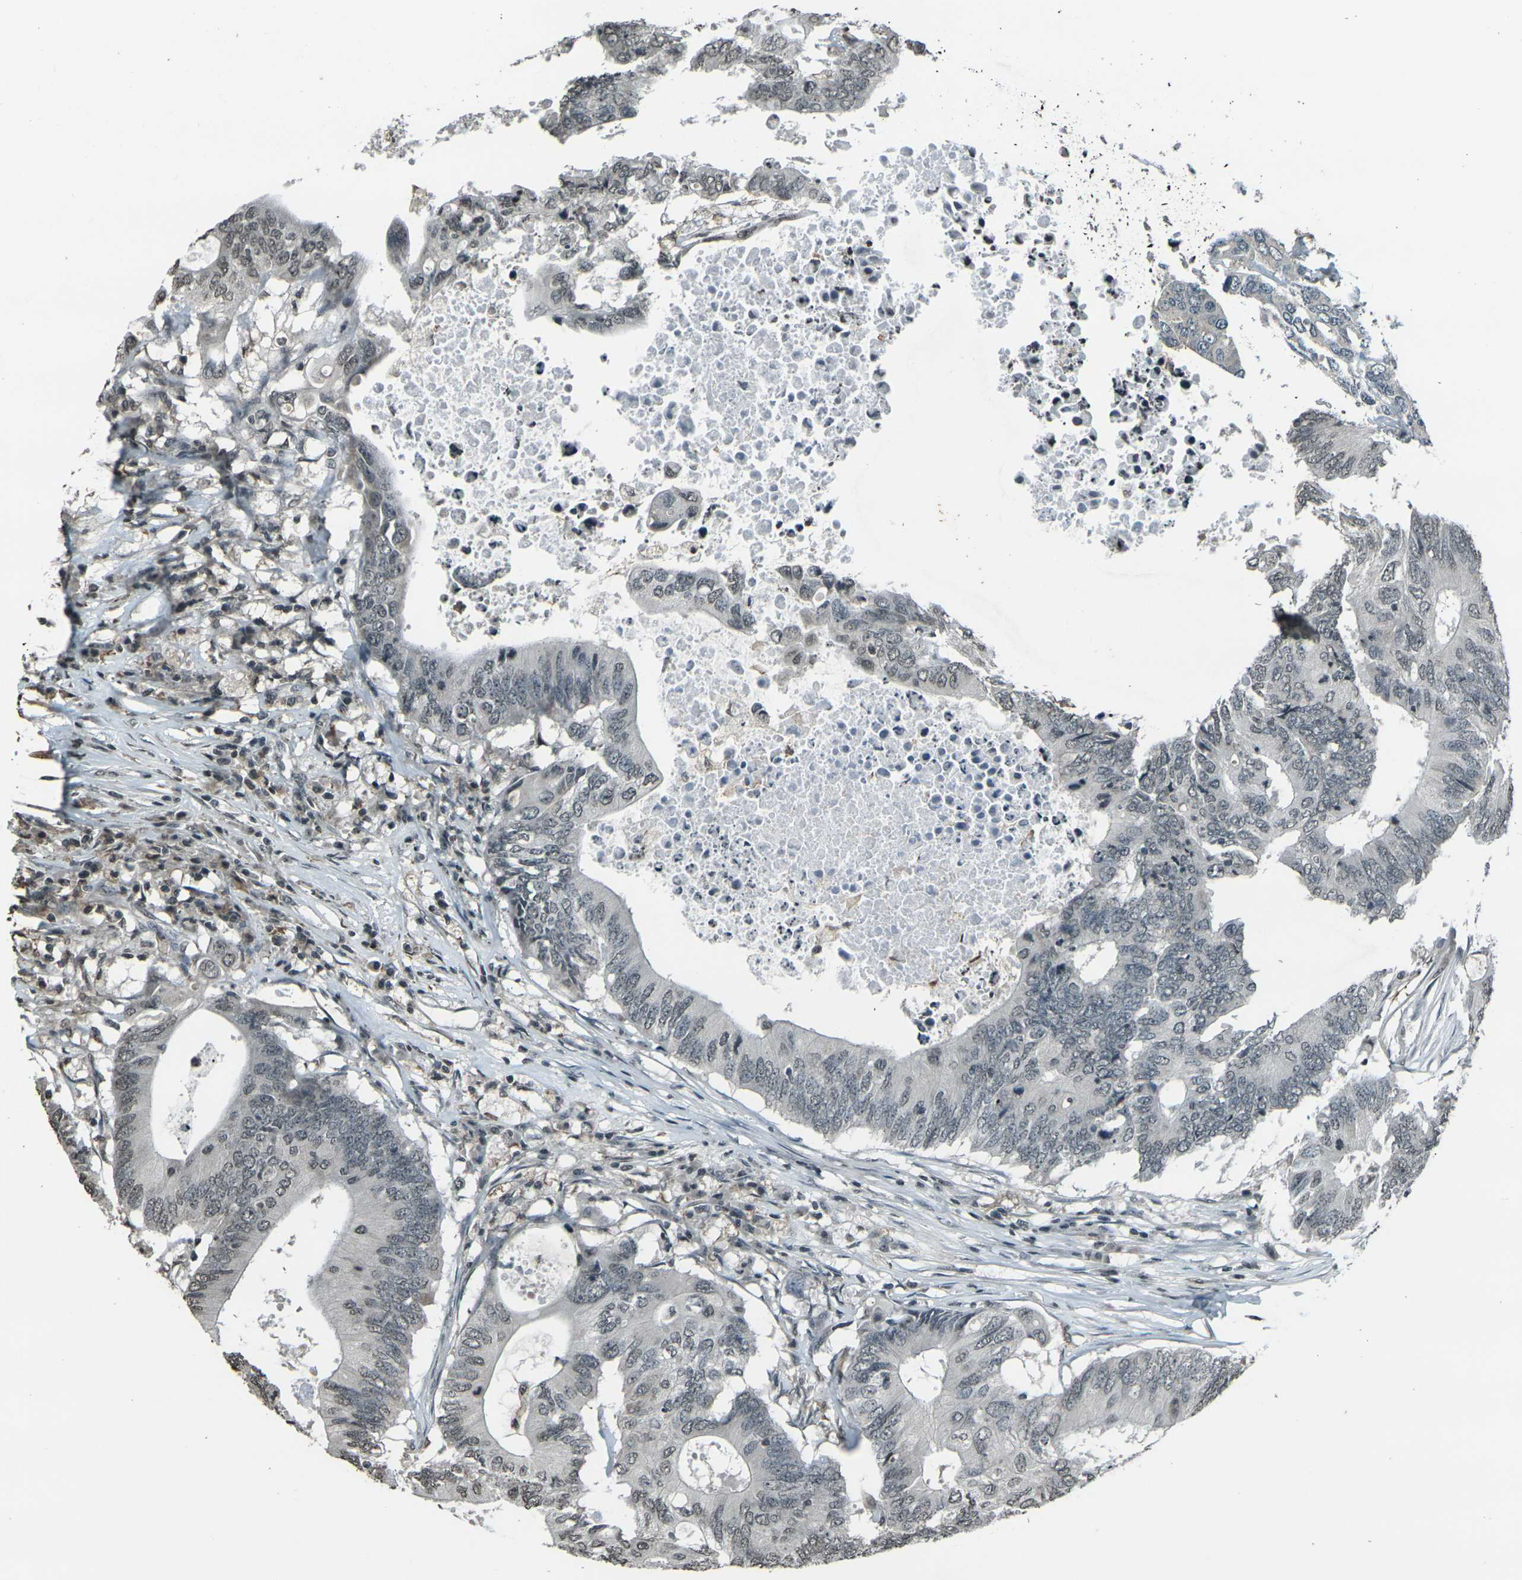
{"staining": {"intensity": "weak", "quantity": "<25%", "location": "nuclear"}, "tissue": "colorectal cancer", "cell_type": "Tumor cells", "image_type": "cancer", "snomed": [{"axis": "morphology", "description": "Adenocarcinoma, NOS"}, {"axis": "topography", "description": "Colon"}], "caption": "The histopathology image shows no significant staining in tumor cells of adenocarcinoma (colorectal).", "gene": "PRPF8", "patient": {"sex": "male", "age": 71}}